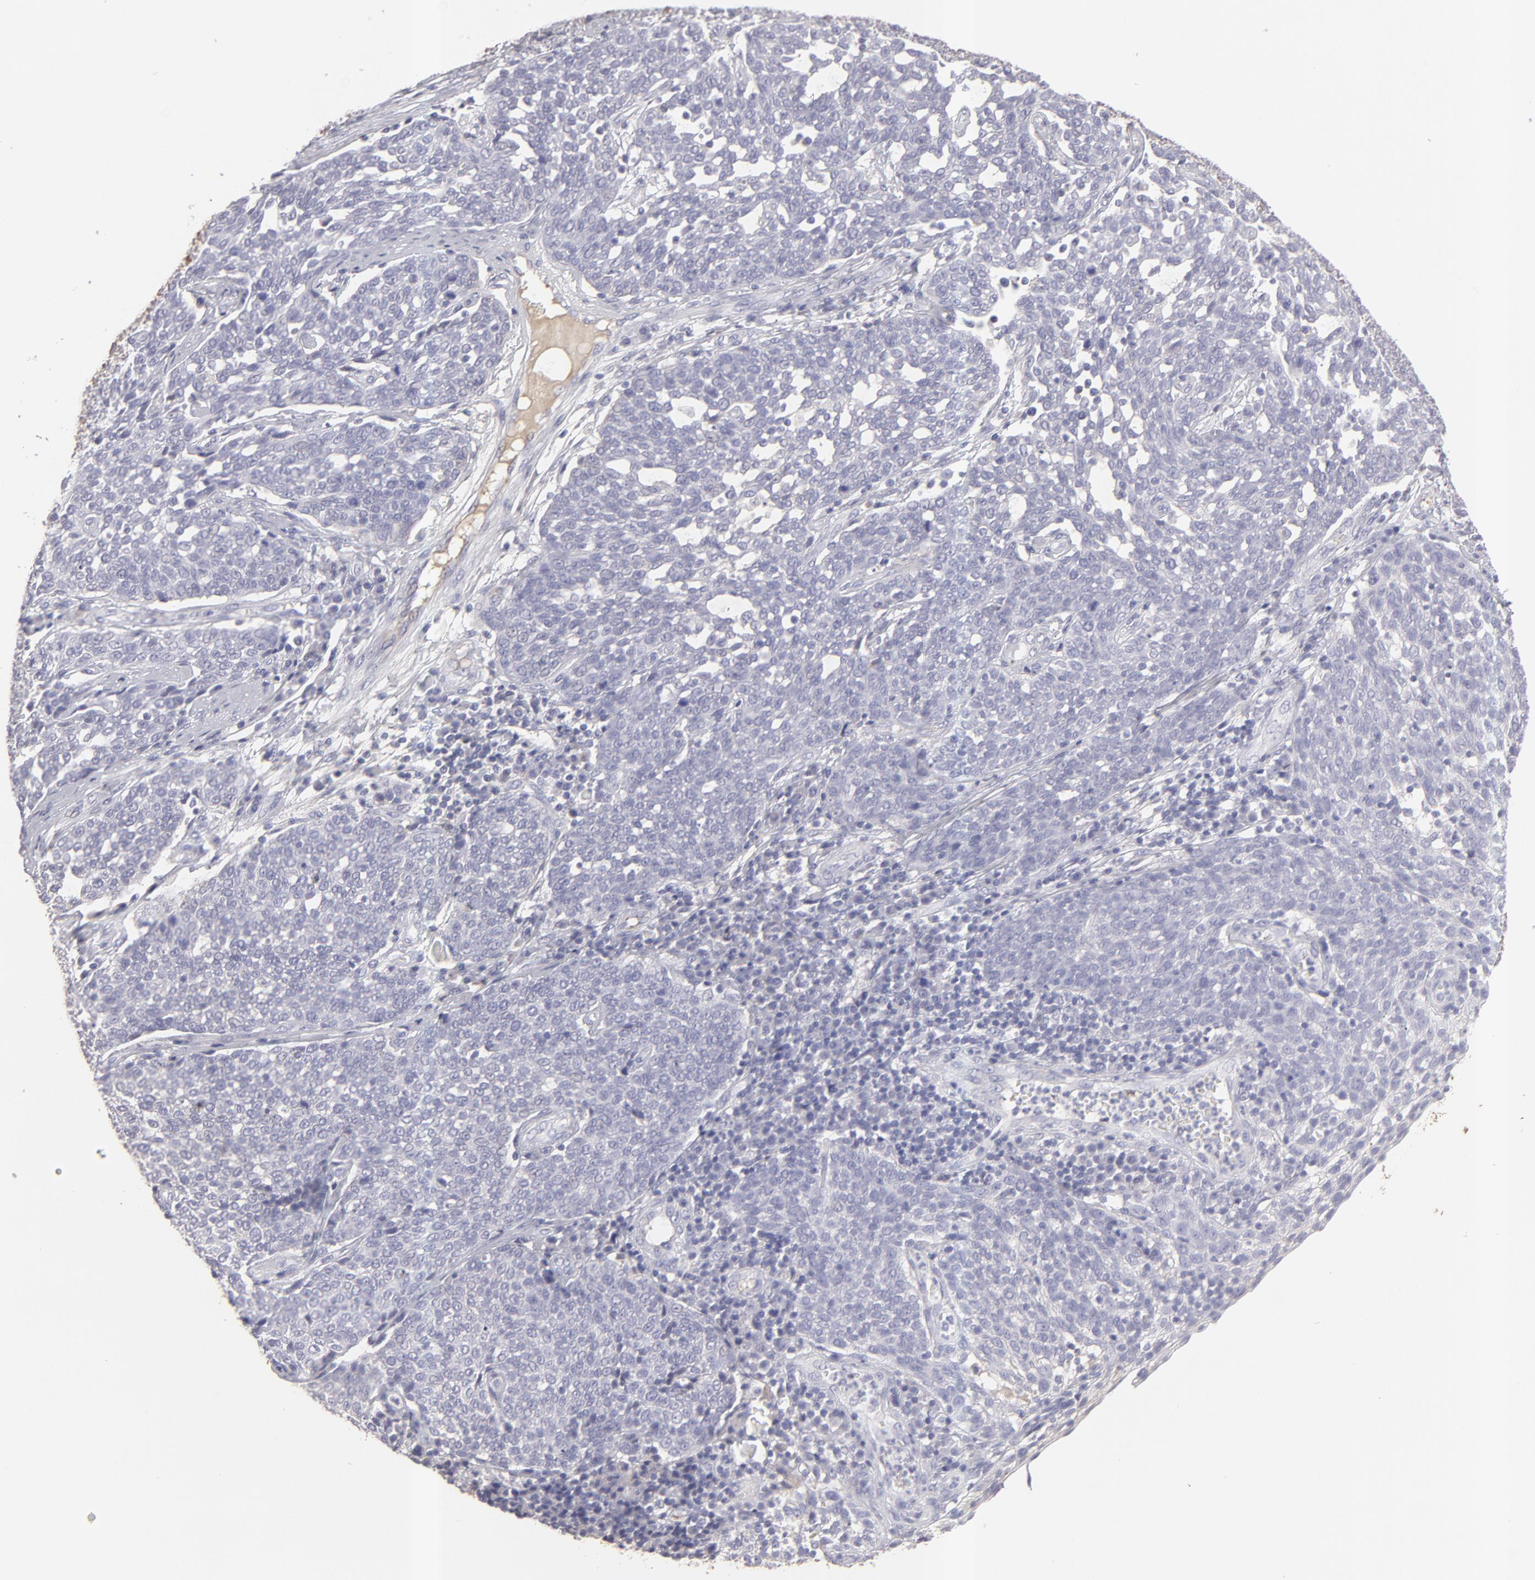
{"staining": {"intensity": "negative", "quantity": "none", "location": "none"}, "tissue": "cervical cancer", "cell_type": "Tumor cells", "image_type": "cancer", "snomed": [{"axis": "morphology", "description": "Squamous cell carcinoma, NOS"}, {"axis": "topography", "description": "Cervix"}], "caption": "This is a photomicrograph of IHC staining of cervical cancer, which shows no positivity in tumor cells.", "gene": "ABCC4", "patient": {"sex": "female", "age": 34}}